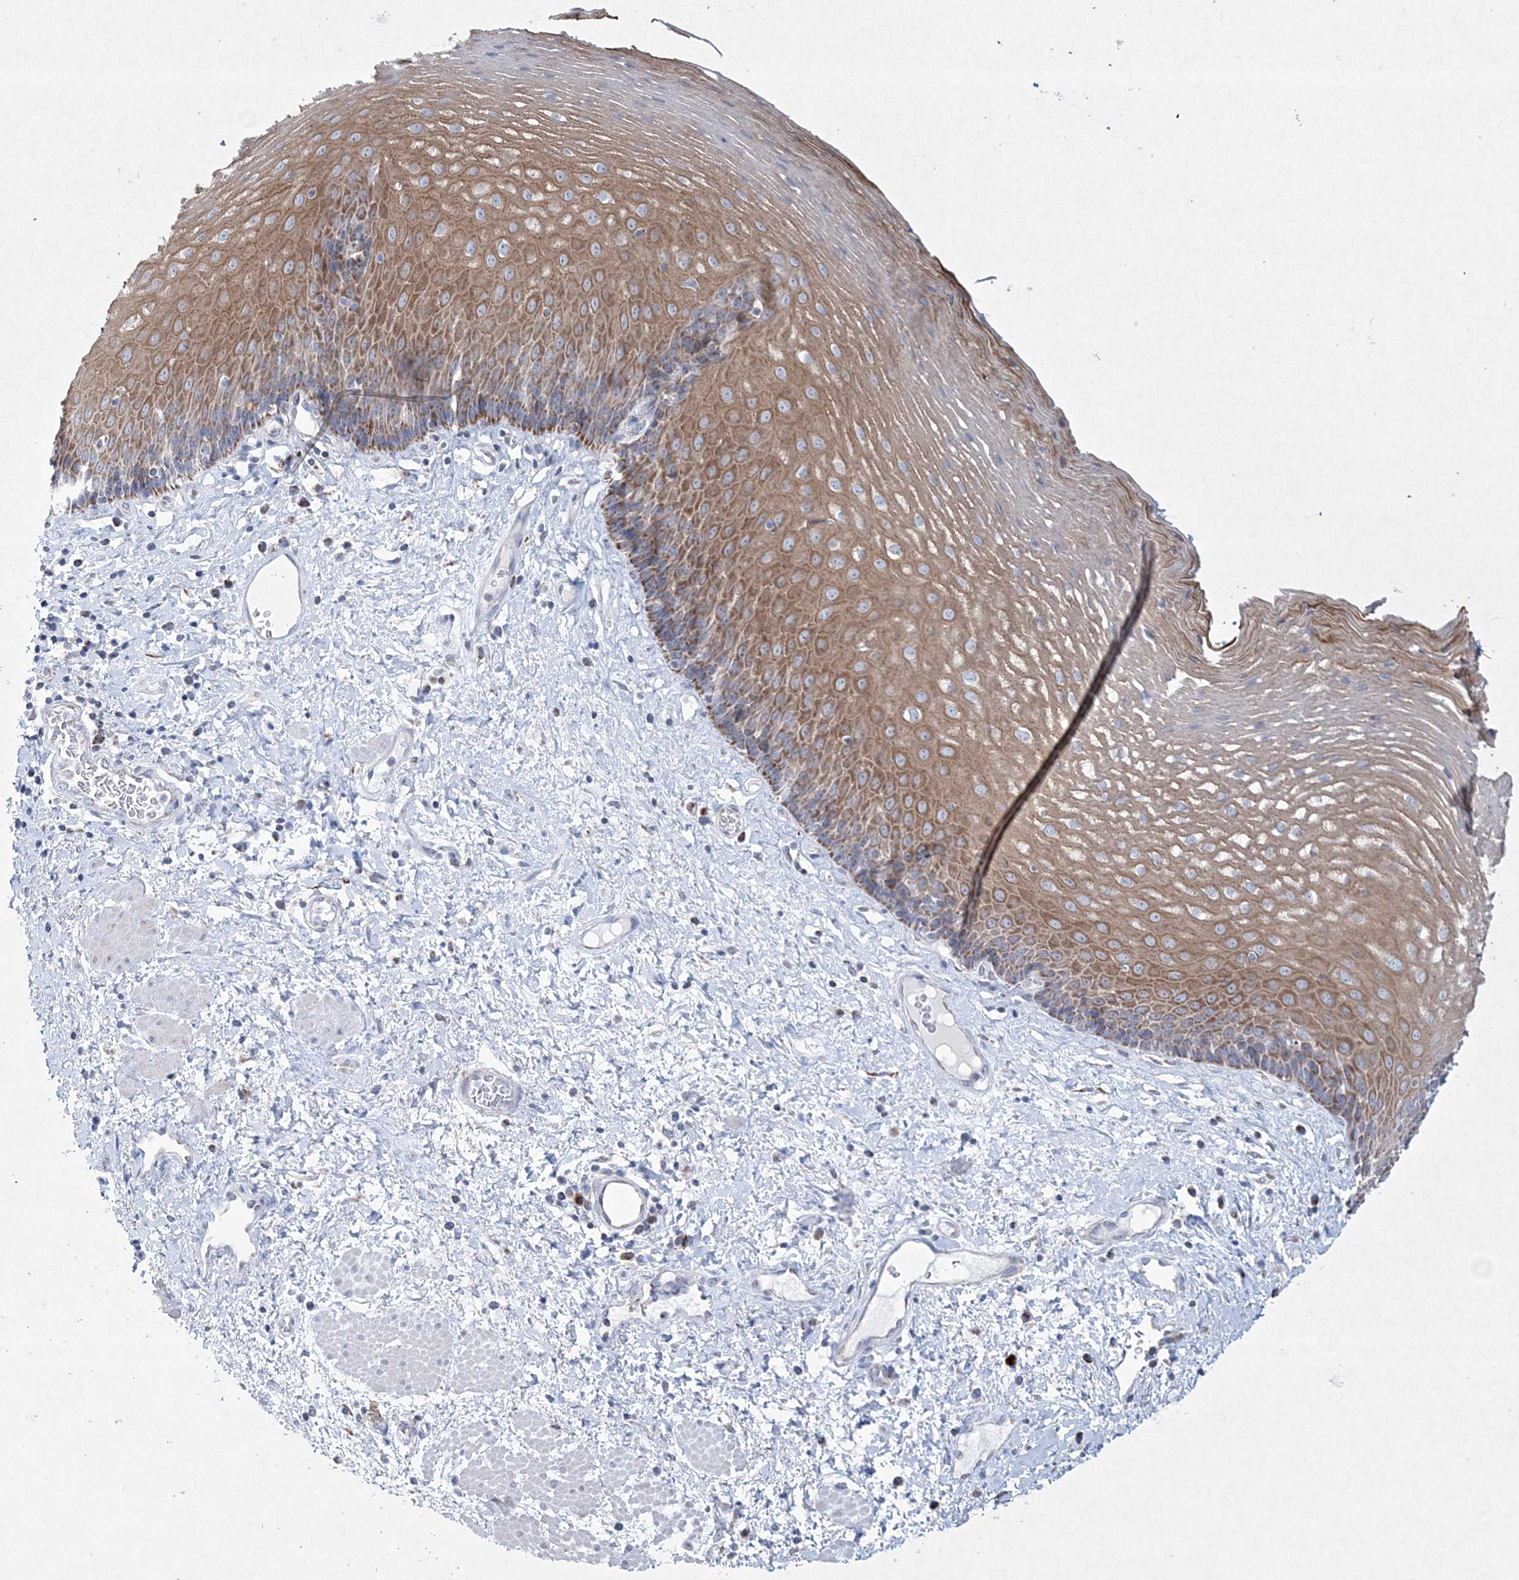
{"staining": {"intensity": "moderate", "quantity": ">75%", "location": "cytoplasmic/membranous"}, "tissue": "esophagus", "cell_type": "Squamous epithelial cells", "image_type": "normal", "snomed": [{"axis": "morphology", "description": "Normal tissue, NOS"}, {"axis": "morphology", "description": "Adenocarcinoma, NOS"}, {"axis": "topography", "description": "Esophagus"}], "caption": "Immunohistochemistry (IHC) (DAB (3,3'-diaminobenzidine)) staining of unremarkable esophagus displays moderate cytoplasmic/membranous protein positivity in approximately >75% of squamous epithelial cells. (DAB IHC, brown staining for protein, blue staining for nuclei).", "gene": "CES4A", "patient": {"sex": "male", "age": 62}}